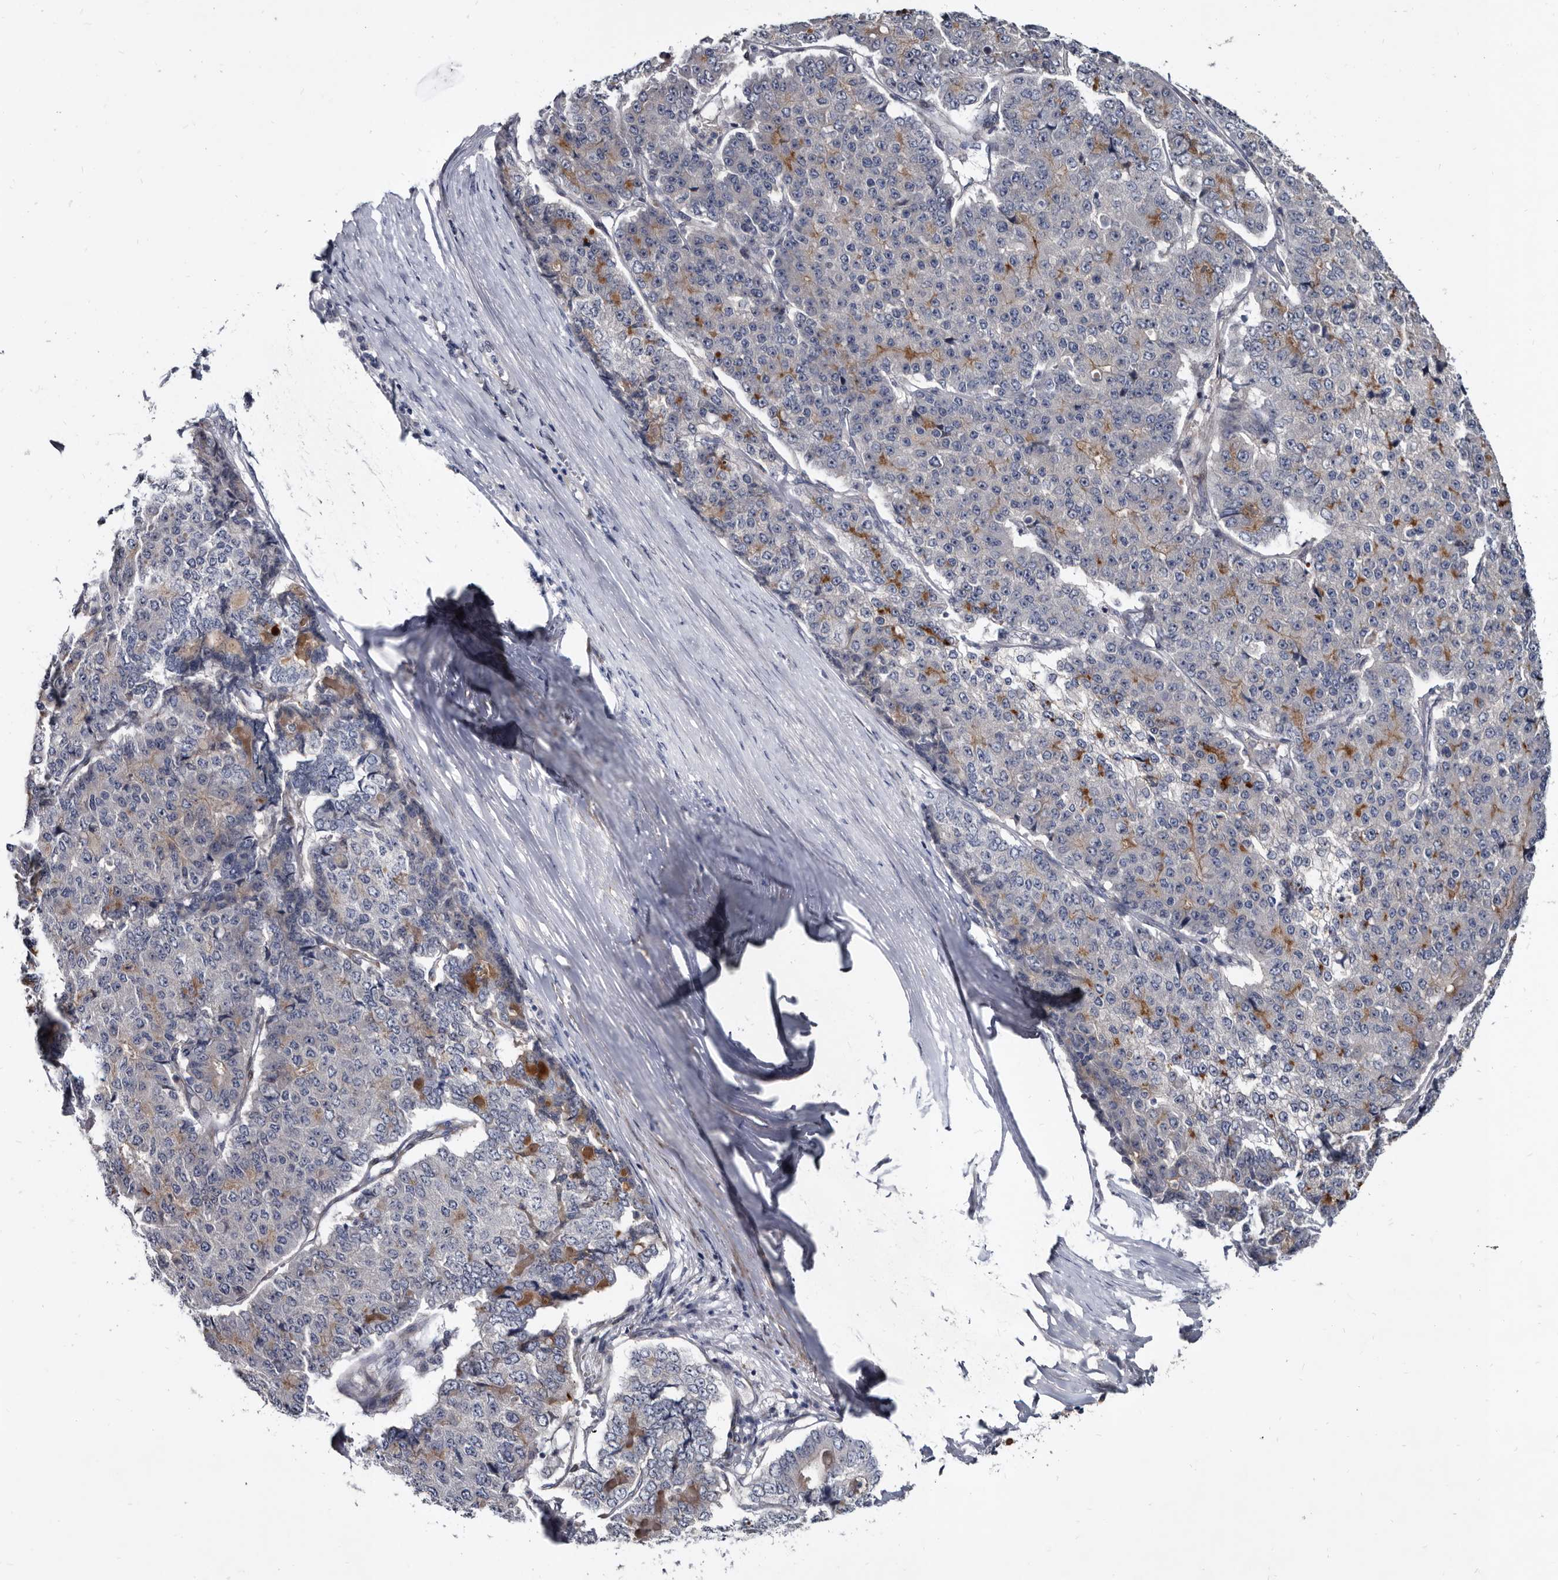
{"staining": {"intensity": "moderate", "quantity": "<25%", "location": "cytoplasmic/membranous"}, "tissue": "pancreatic cancer", "cell_type": "Tumor cells", "image_type": "cancer", "snomed": [{"axis": "morphology", "description": "Adenocarcinoma, NOS"}, {"axis": "topography", "description": "Pancreas"}], "caption": "Immunohistochemistry (IHC) of pancreatic cancer displays low levels of moderate cytoplasmic/membranous expression in about <25% of tumor cells.", "gene": "PRSS8", "patient": {"sex": "male", "age": 50}}